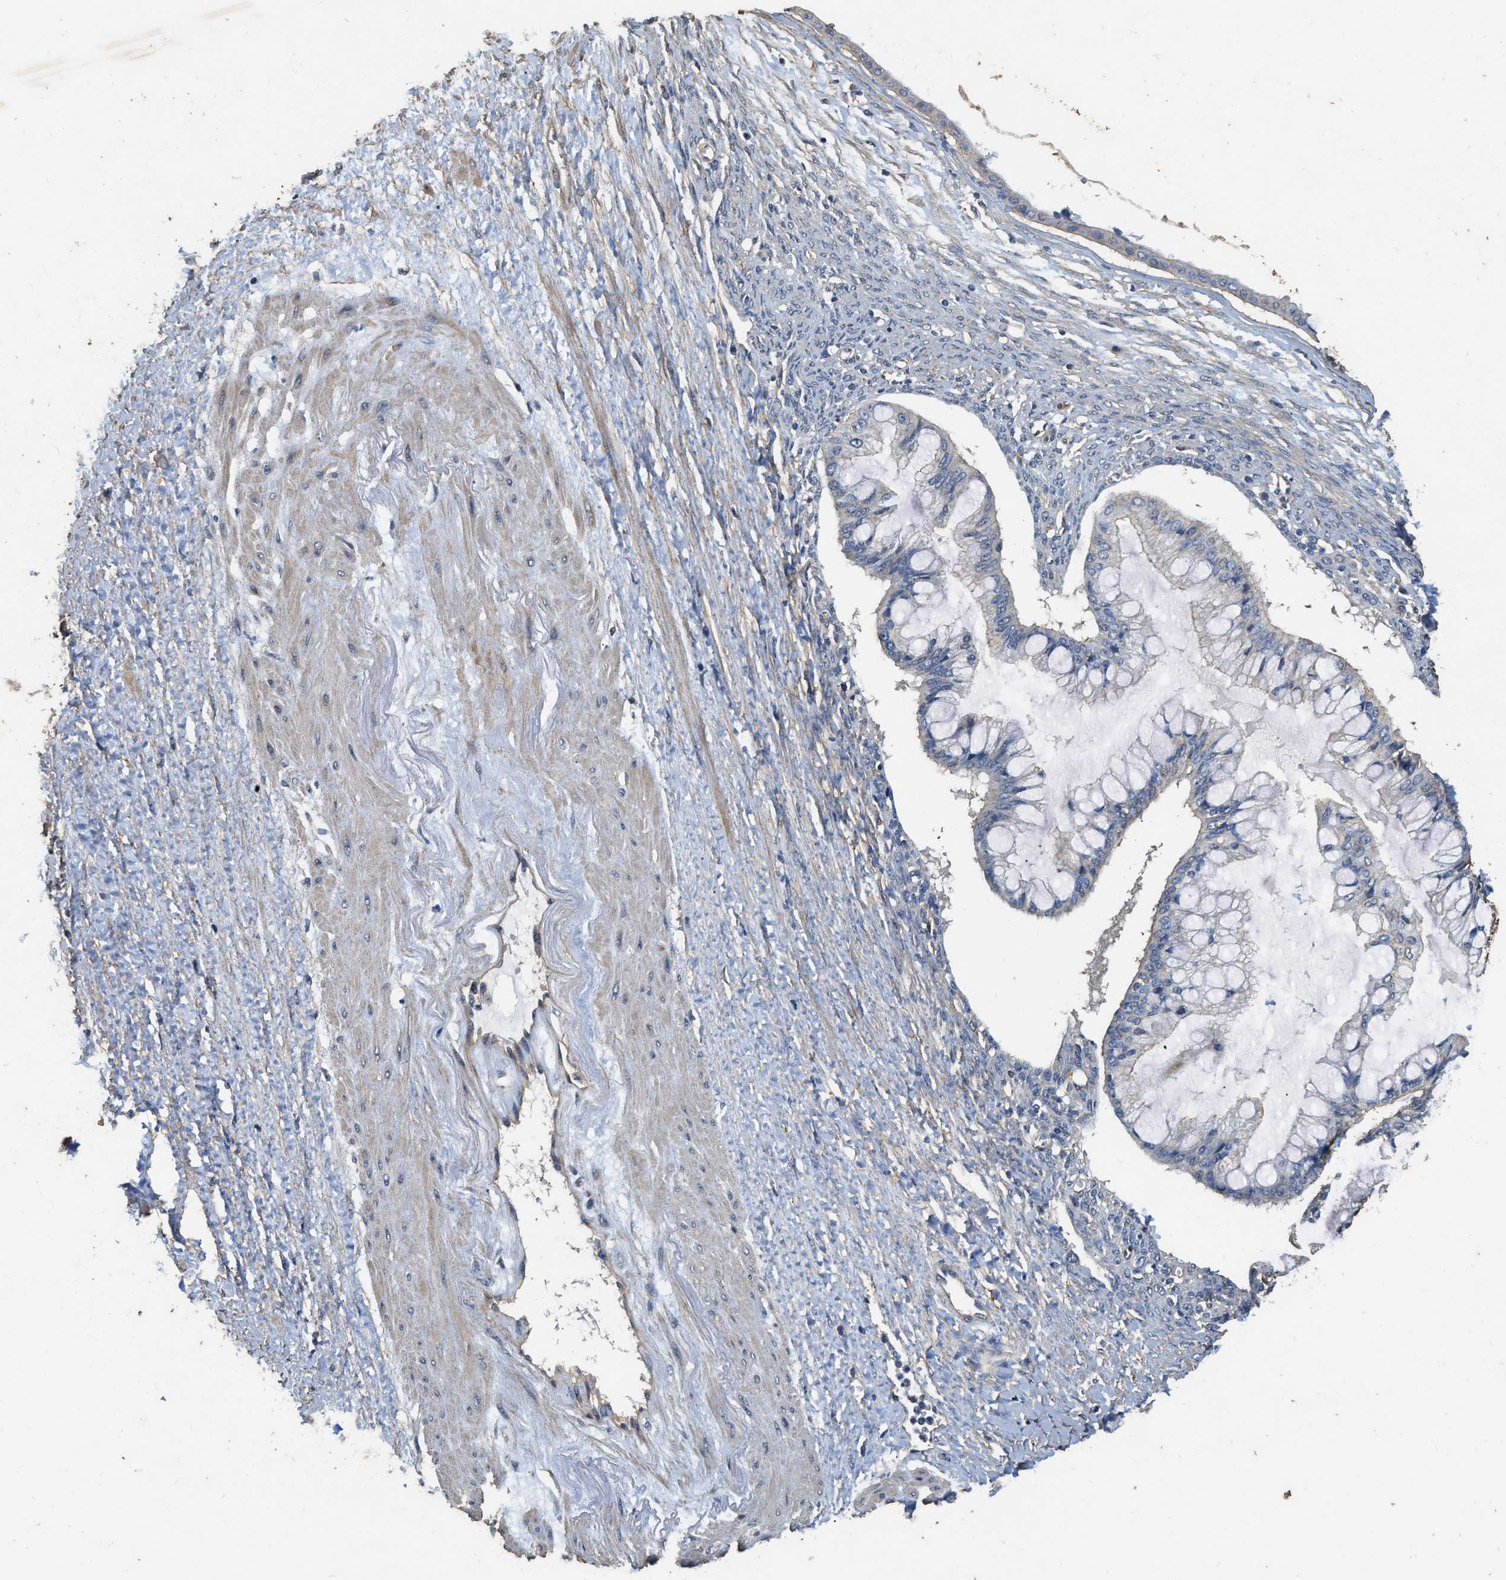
{"staining": {"intensity": "negative", "quantity": "none", "location": "none"}, "tissue": "ovarian cancer", "cell_type": "Tumor cells", "image_type": "cancer", "snomed": [{"axis": "morphology", "description": "Cystadenocarcinoma, mucinous, NOS"}, {"axis": "topography", "description": "Ovary"}], "caption": "Immunohistochemistry photomicrograph of neoplastic tissue: human ovarian cancer (mucinous cystadenocarcinoma) stained with DAB (3,3'-diaminobenzidine) reveals no significant protein positivity in tumor cells. (DAB (3,3'-diaminobenzidine) IHC visualized using brightfield microscopy, high magnification).", "gene": "MIB1", "patient": {"sex": "female", "age": 73}}